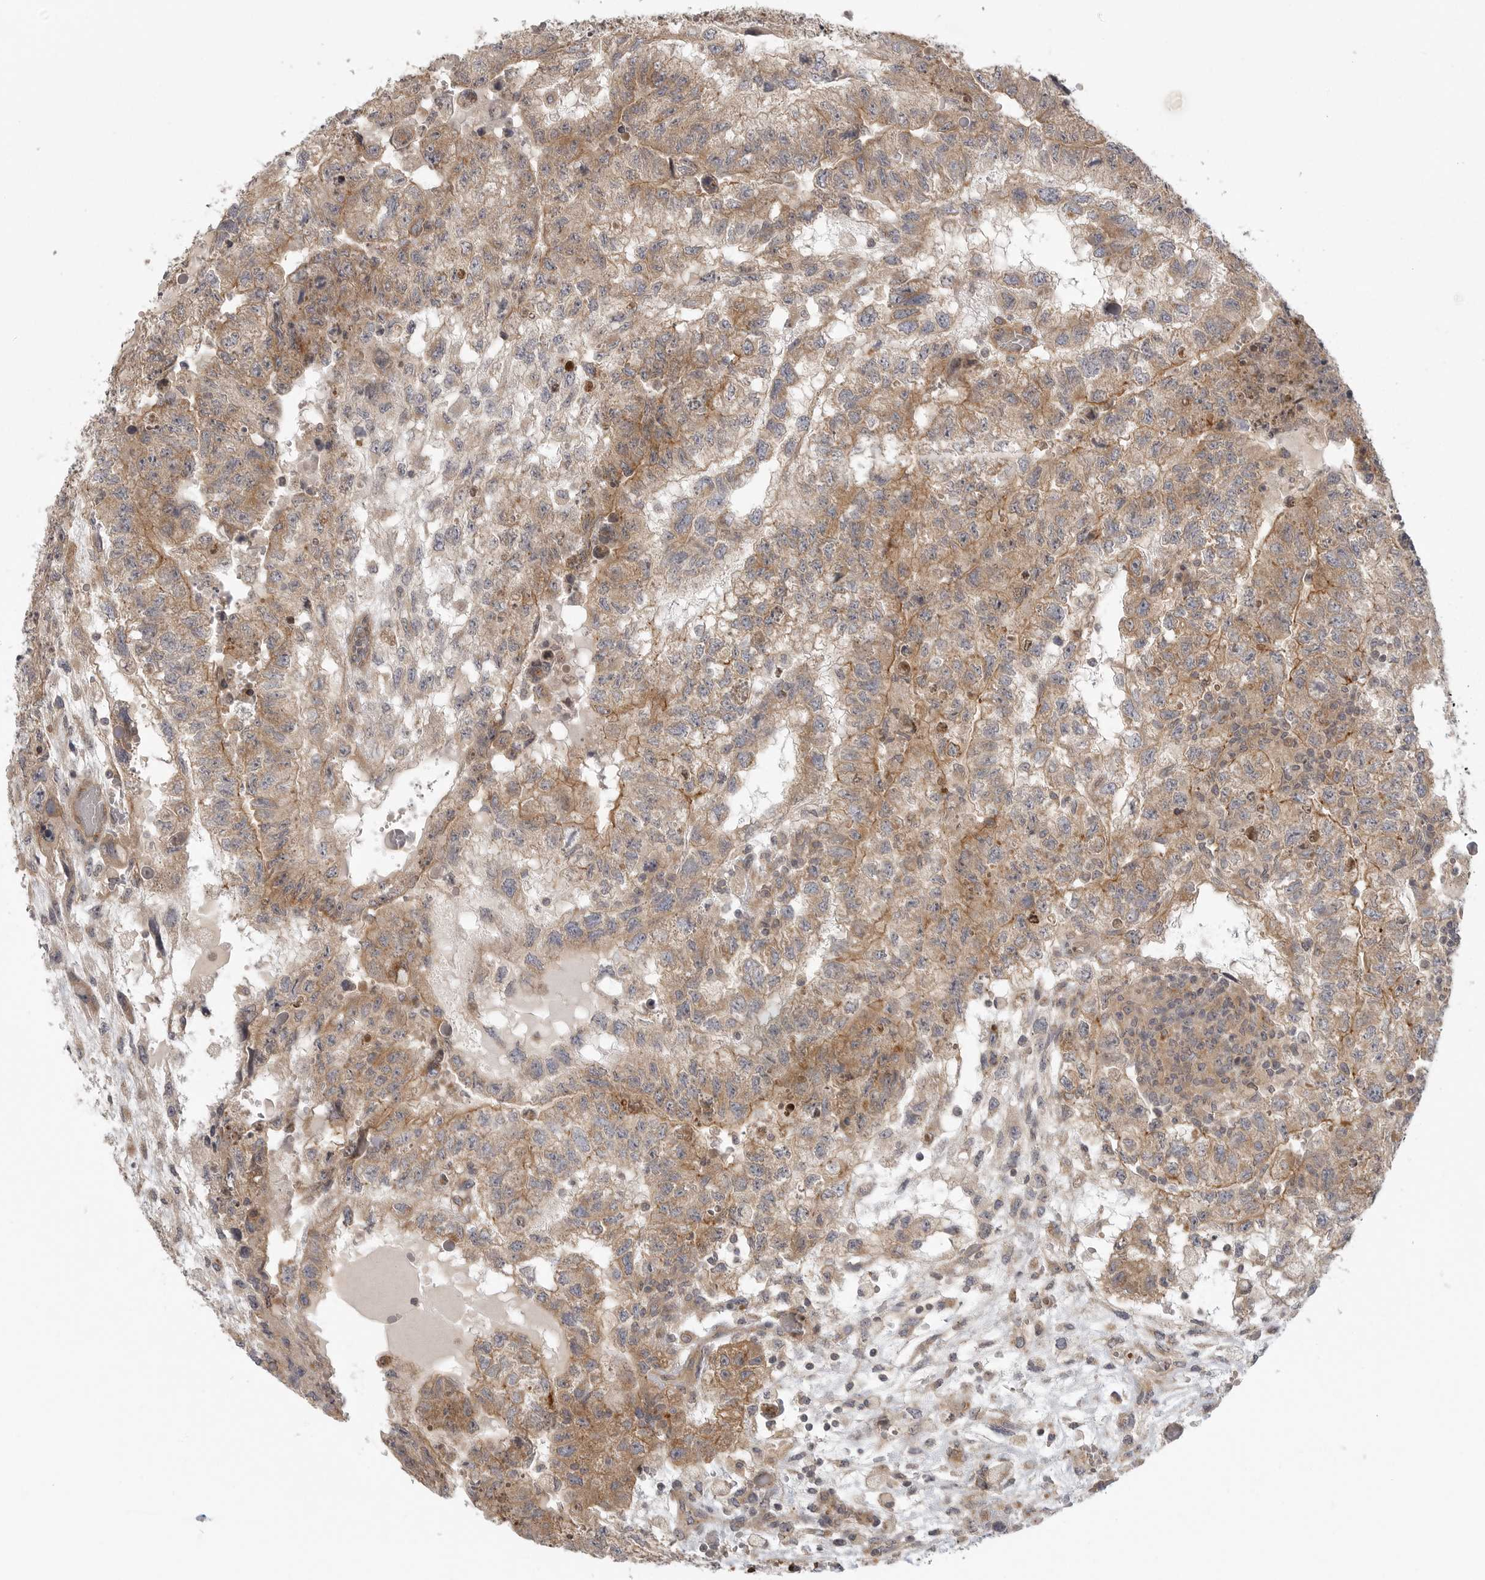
{"staining": {"intensity": "moderate", "quantity": ">75%", "location": "cytoplasmic/membranous"}, "tissue": "testis cancer", "cell_type": "Tumor cells", "image_type": "cancer", "snomed": [{"axis": "morphology", "description": "Carcinoma, Embryonal, NOS"}, {"axis": "topography", "description": "Testis"}], "caption": "Embryonal carcinoma (testis) stained for a protein (brown) exhibits moderate cytoplasmic/membranous positive expression in approximately >75% of tumor cells.", "gene": "CCPG1", "patient": {"sex": "male", "age": 36}}